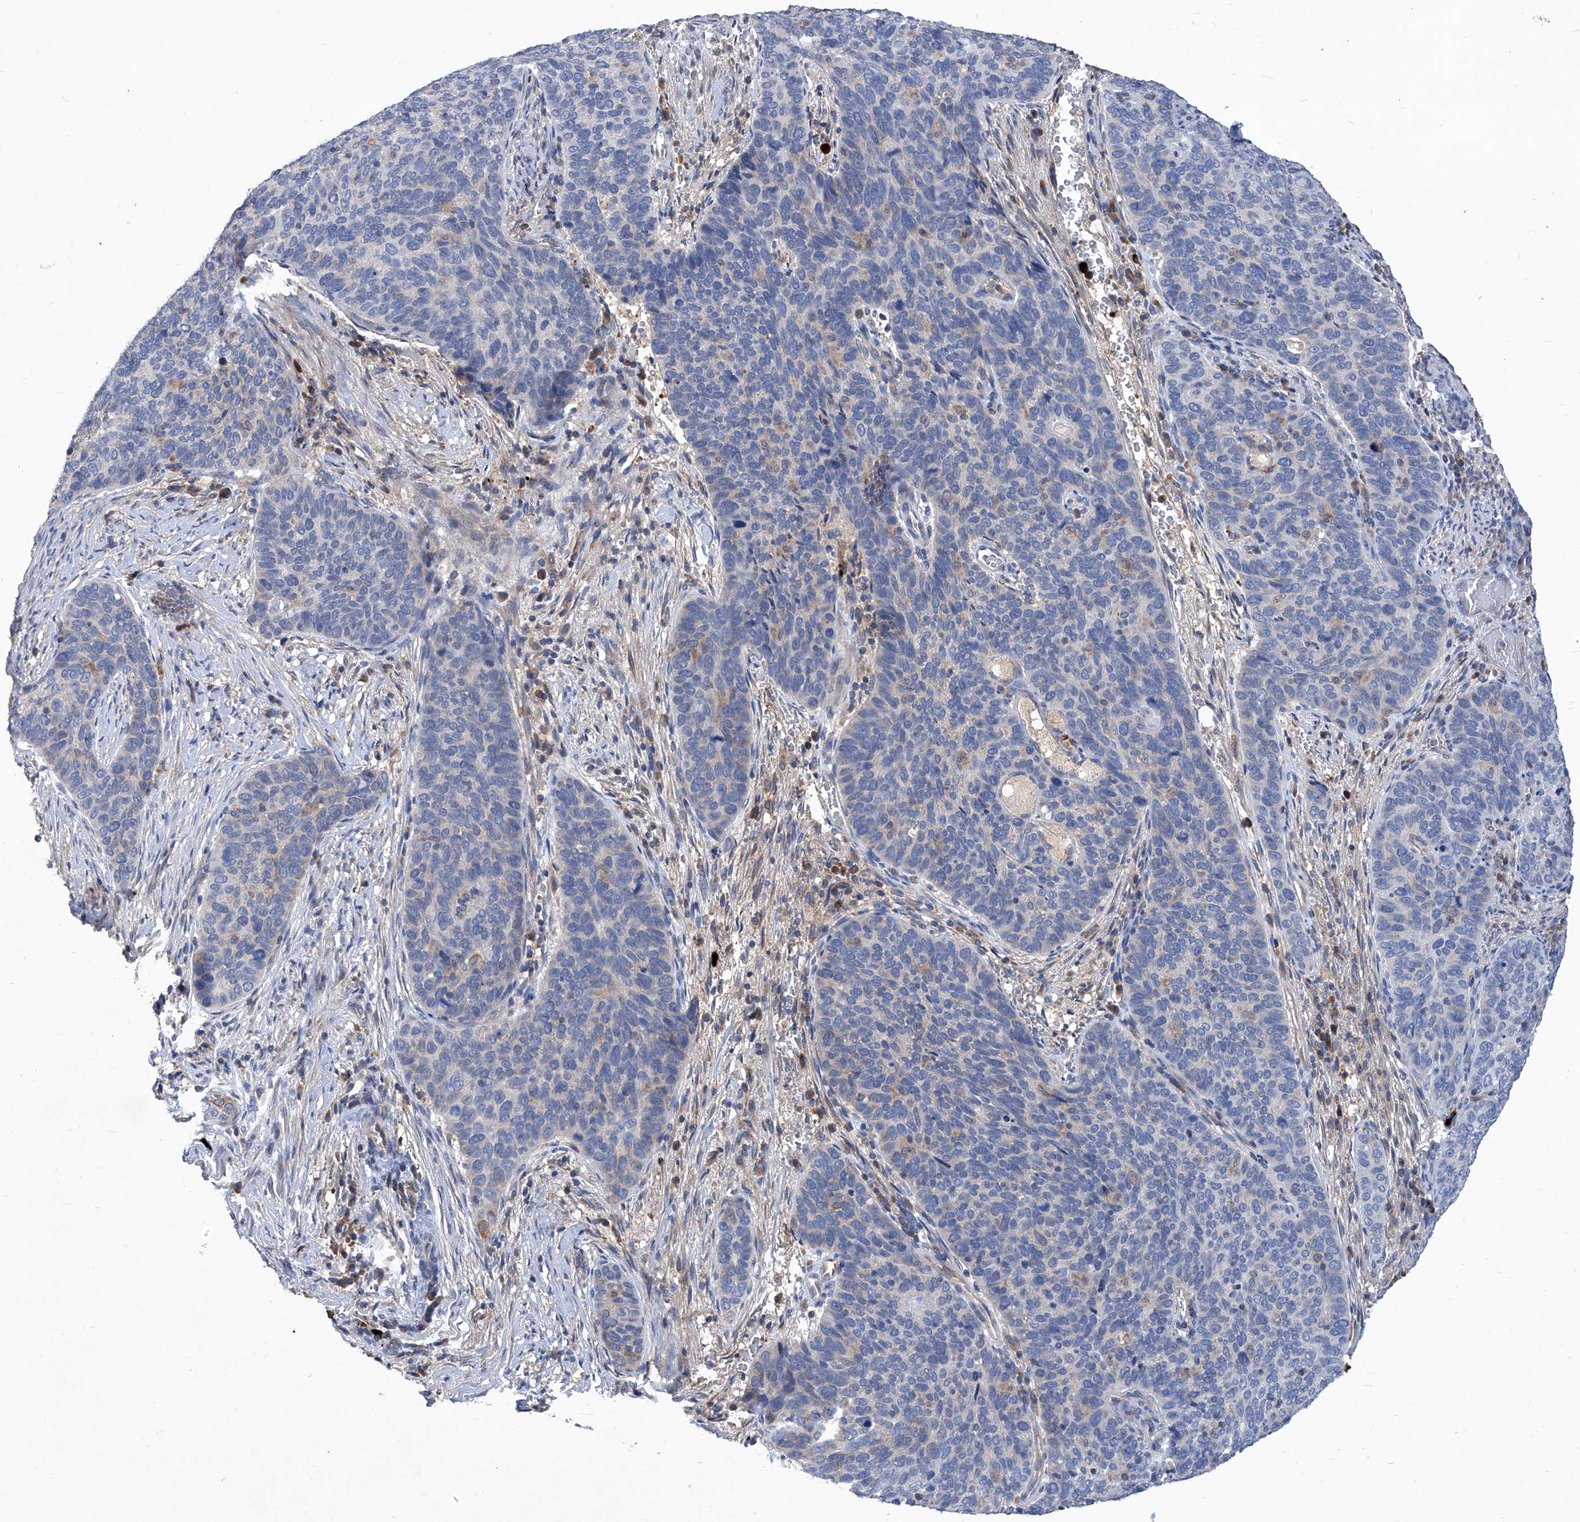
{"staining": {"intensity": "negative", "quantity": "none", "location": "none"}, "tissue": "cervical cancer", "cell_type": "Tumor cells", "image_type": "cancer", "snomed": [{"axis": "morphology", "description": "Squamous cell carcinoma, NOS"}, {"axis": "topography", "description": "Cervix"}], "caption": "A histopathology image of cervical cancer stained for a protein reveals no brown staining in tumor cells.", "gene": "EPHA8", "patient": {"sex": "female", "age": 60}}